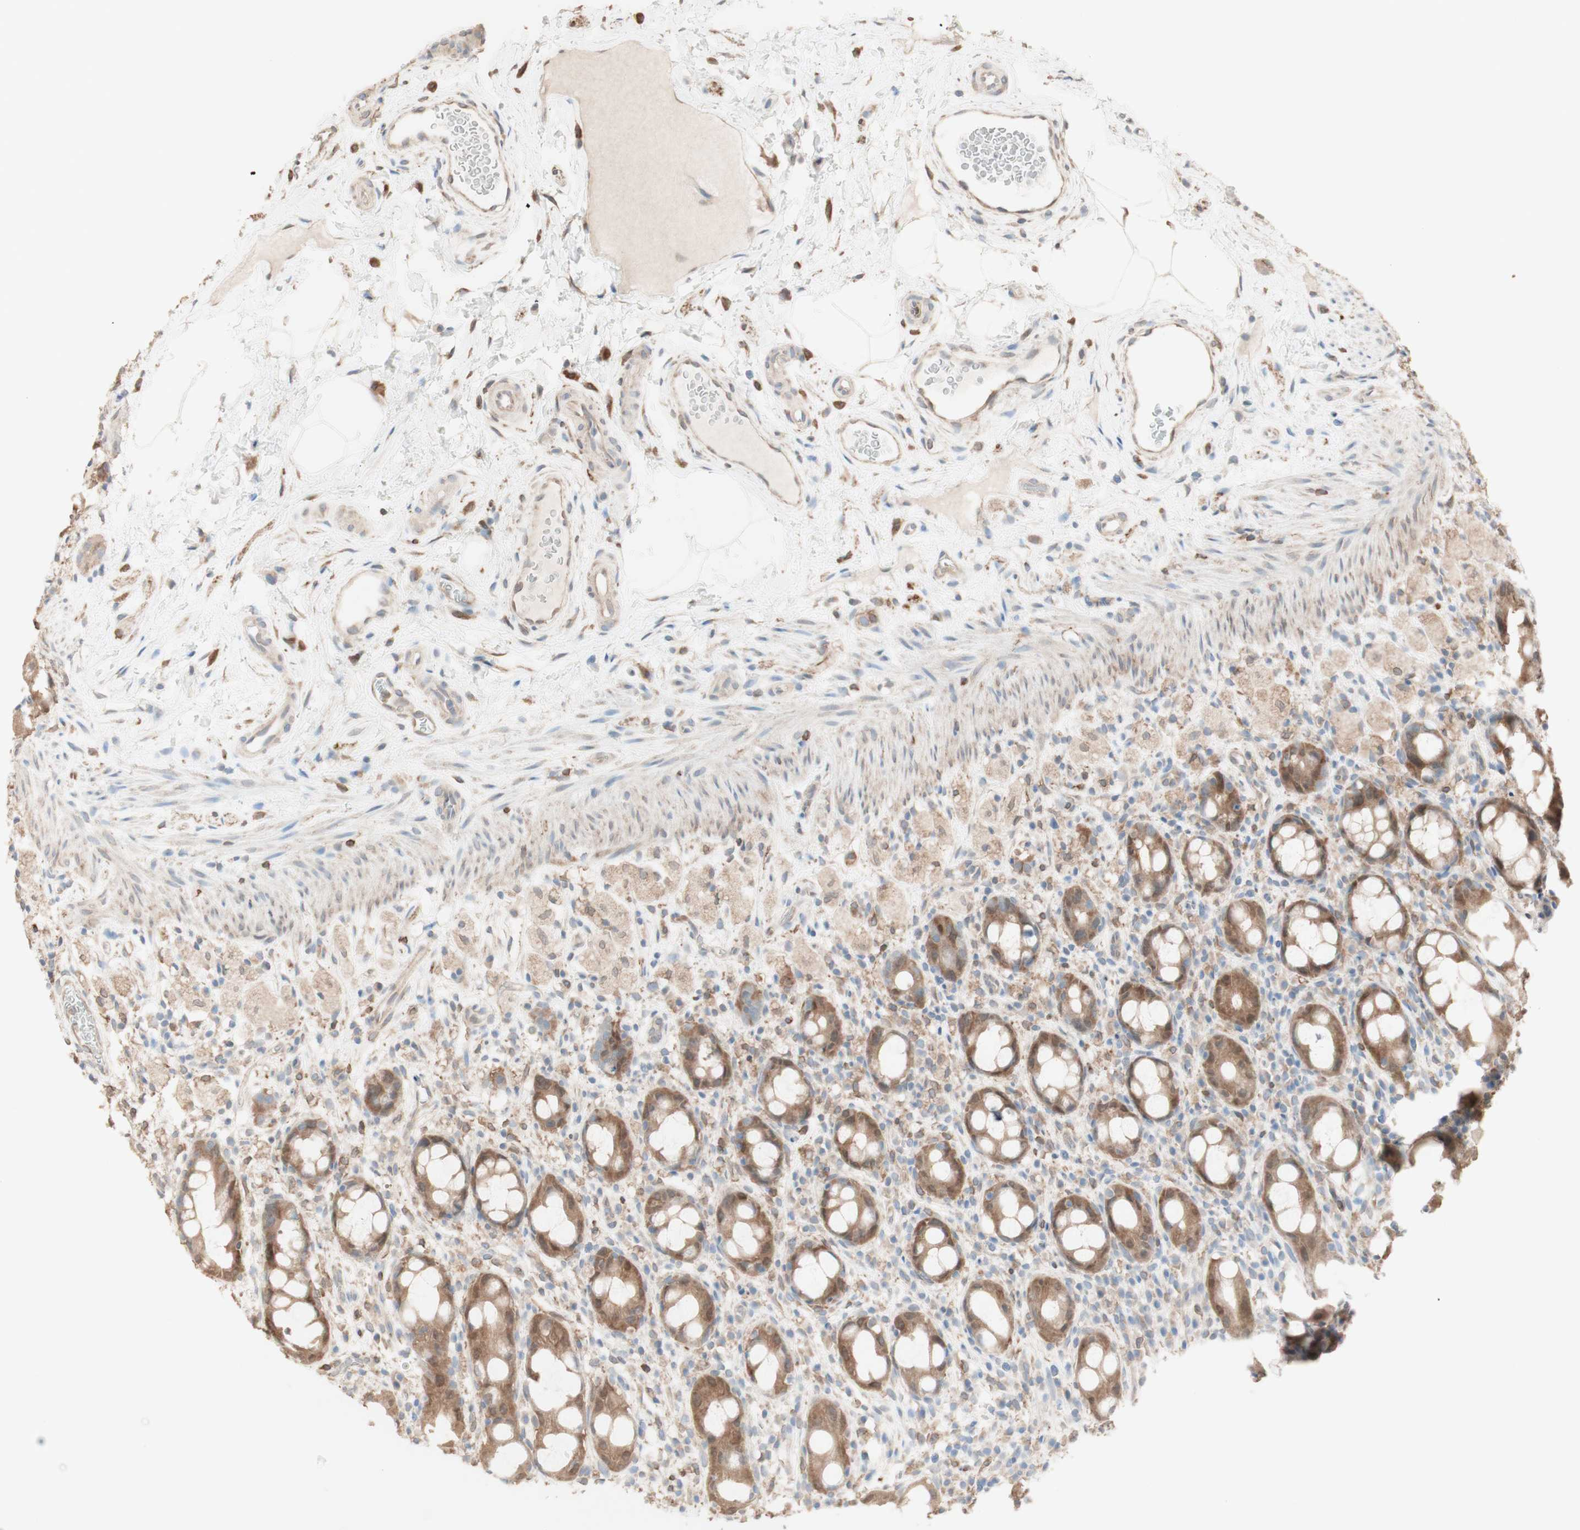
{"staining": {"intensity": "moderate", "quantity": ">75%", "location": "cytoplasmic/membranous"}, "tissue": "rectum", "cell_type": "Glandular cells", "image_type": "normal", "snomed": [{"axis": "morphology", "description": "Normal tissue, NOS"}, {"axis": "topography", "description": "Rectum"}], "caption": "Rectum stained with DAB immunohistochemistry (IHC) demonstrates medium levels of moderate cytoplasmic/membranous staining in about >75% of glandular cells. The protein is stained brown, and the nuclei are stained in blue (DAB (3,3'-diaminobenzidine) IHC with brightfield microscopy, high magnification).", "gene": "COMT", "patient": {"sex": "male", "age": 44}}